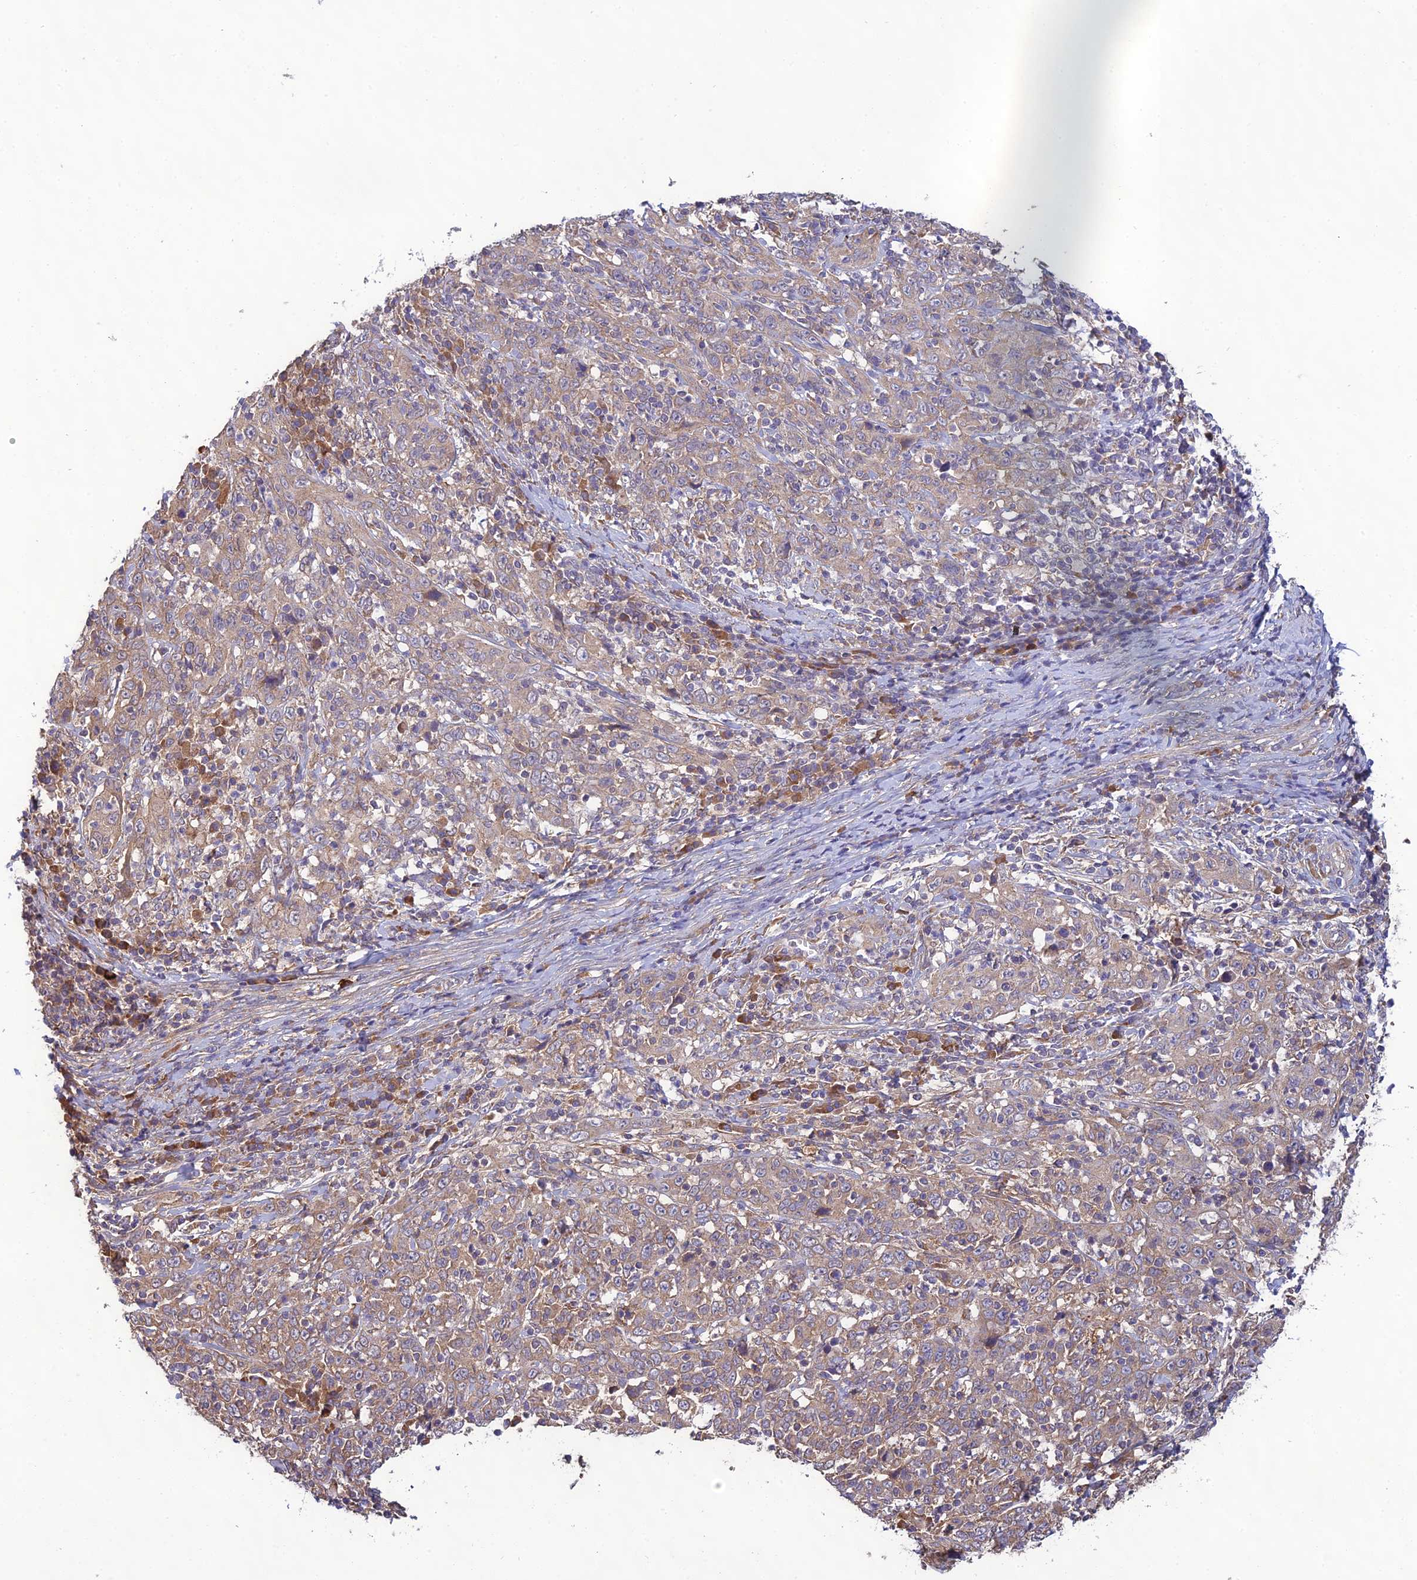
{"staining": {"intensity": "moderate", "quantity": ">75%", "location": "cytoplasmic/membranous"}, "tissue": "cervical cancer", "cell_type": "Tumor cells", "image_type": "cancer", "snomed": [{"axis": "morphology", "description": "Squamous cell carcinoma, NOS"}, {"axis": "topography", "description": "Cervix"}], "caption": "DAB (3,3'-diaminobenzidine) immunohistochemical staining of human cervical squamous cell carcinoma demonstrates moderate cytoplasmic/membranous protein positivity in approximately >75% of tumor cells. Using DAB (brown) and hematoxylin (blue) stains, captured at high magnification using brightfield microscopy.", "gene": "MRNIP", "patient": {"sex": "female", "age": 46}}